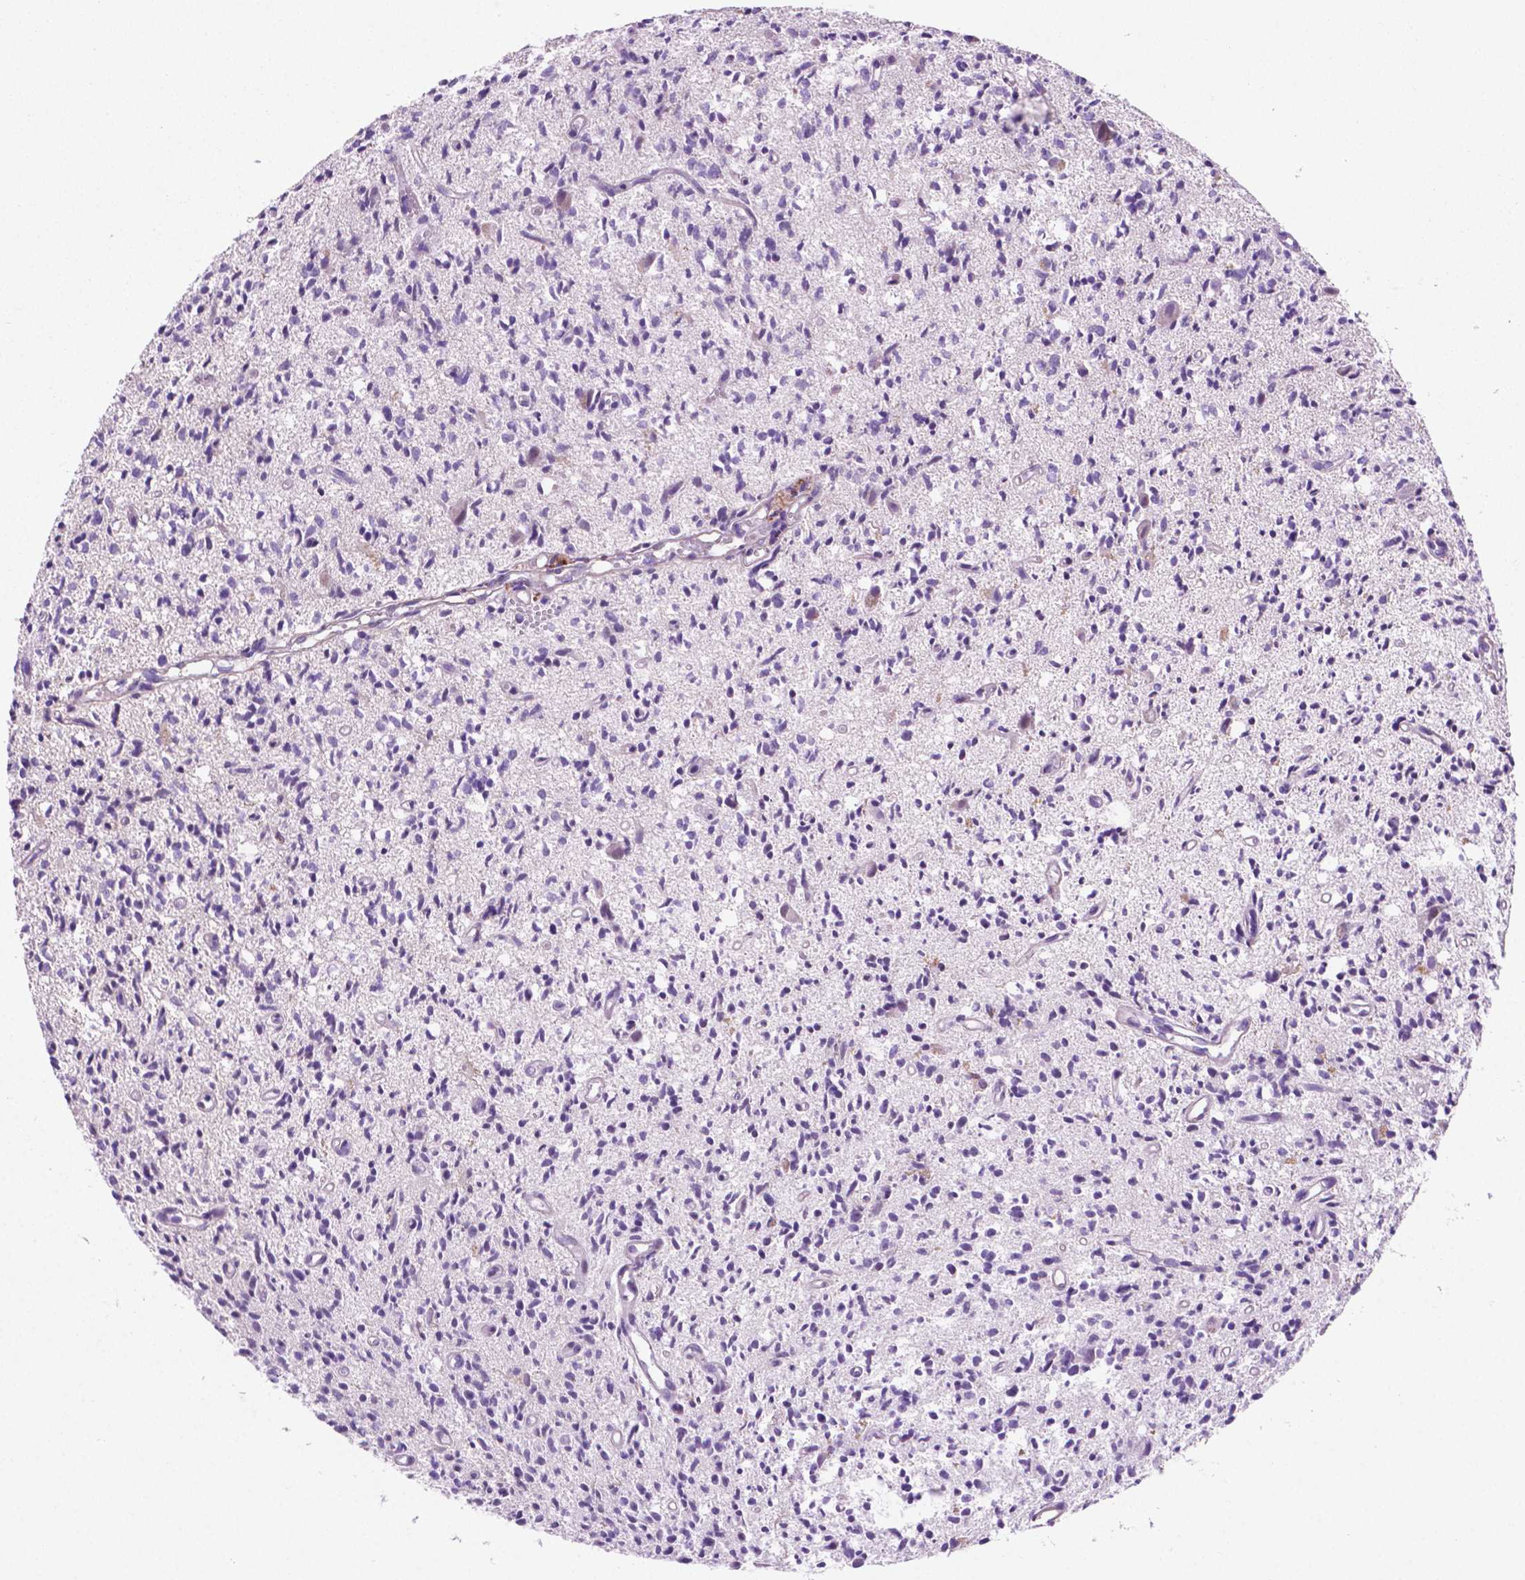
{"staining": {"intensity": "negative", "quantity": "none", "location": "none"}, "tissue": "glioma", "cell_type": "Tumor cells", "image_type": "cancer", "snomed": [{"axis": "morphology", "description": "Glioma, malignant, Low grade"}, {"axis": "topography", "description": "Brain"}], "caption": "IHC micrograph of human glioma stained for a protein (brown), which displays no staining in tumor cells. (Stains: DAB immunohistochemistry with hematoxylin counter stain, Microscopy: brightfield microscopy at high magnification).", "gene": "ASPG", "patient": {"sex": "male", "age": 64}}